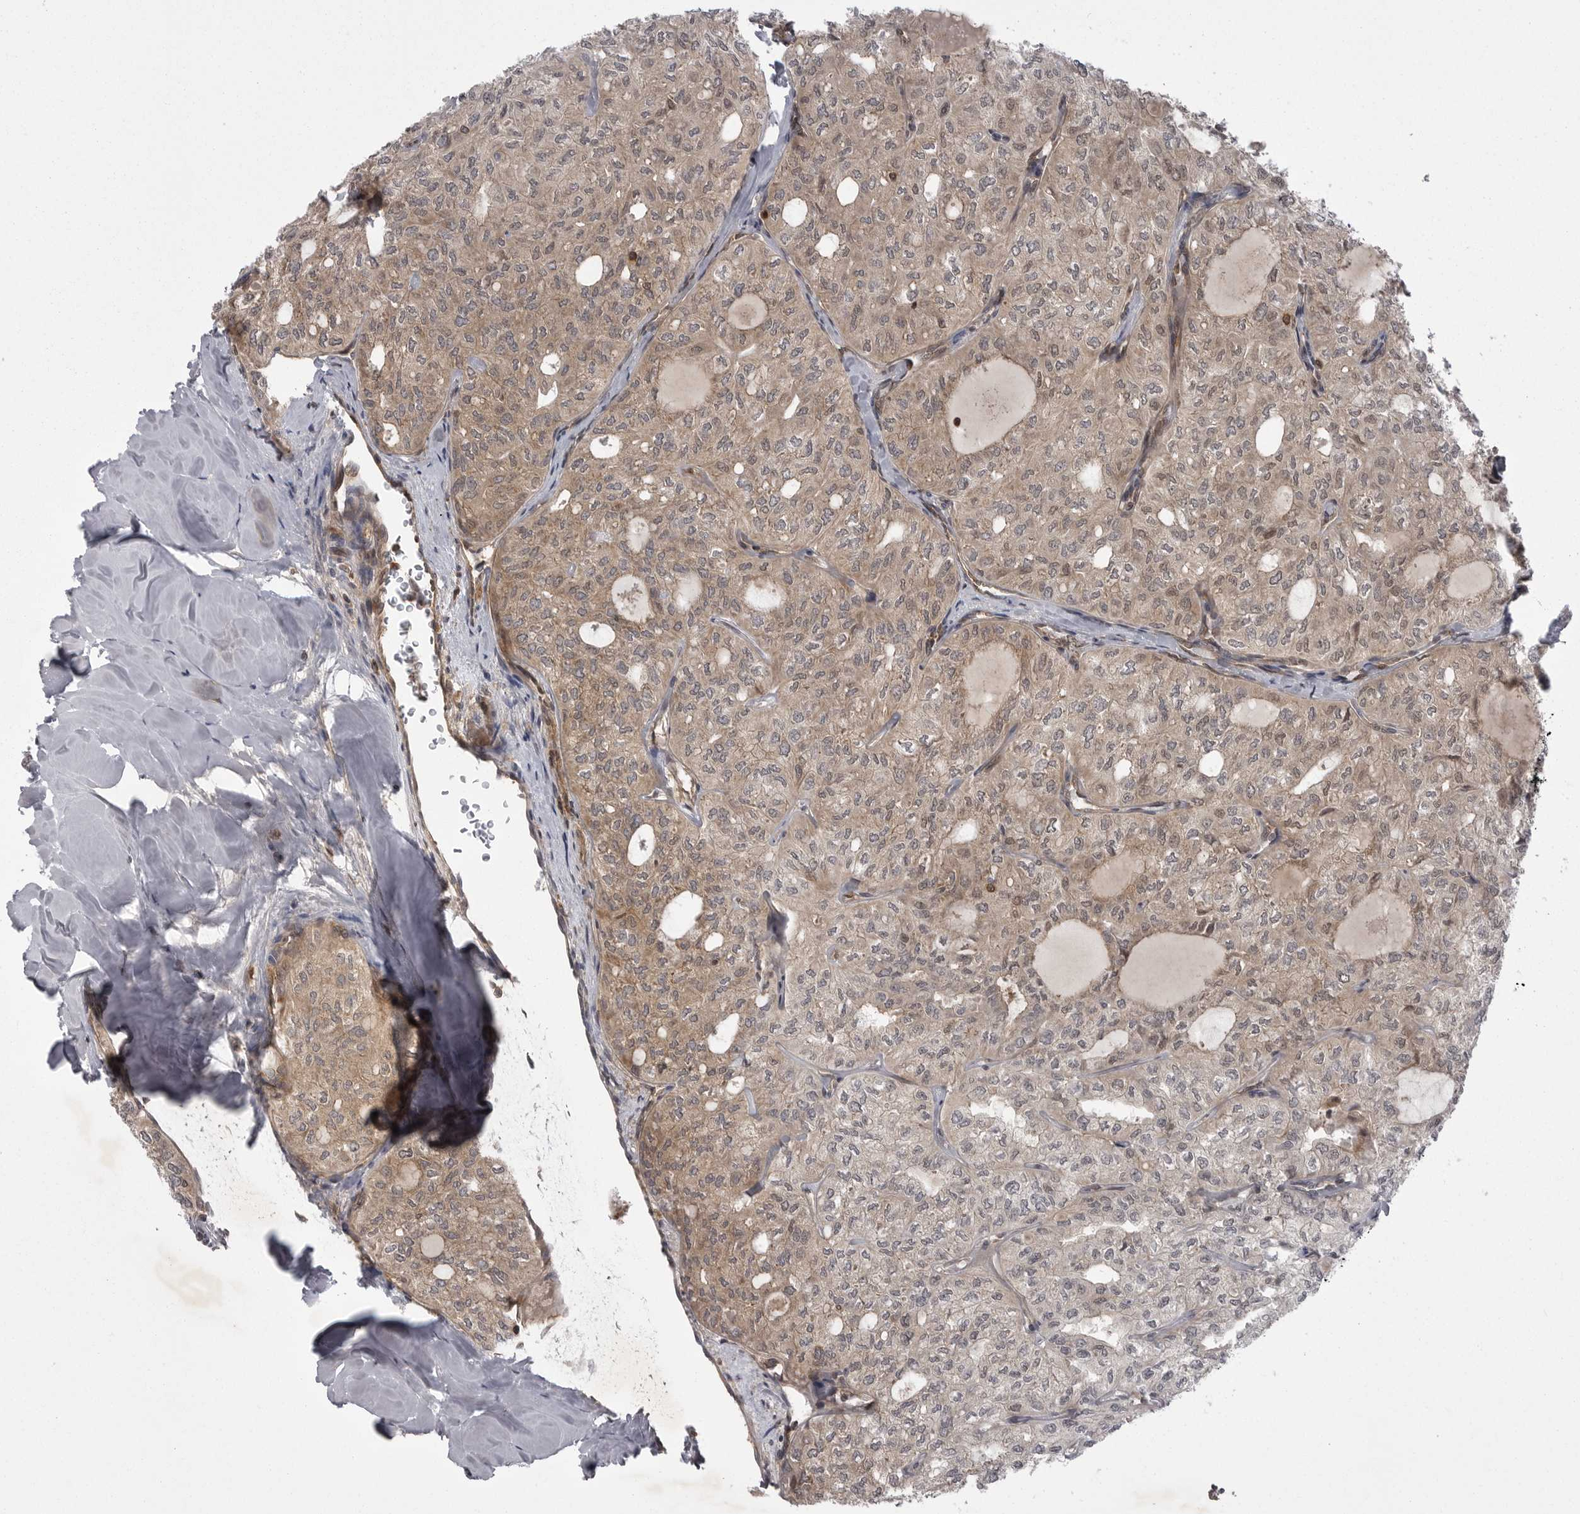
{"staining": {"intensity": "weak", "quantity": ">75%", "location": "cytoplasmic/membranous"}, "tissue": "thyroid cancer", "cell_type": "Tumor cells", "image_type": "cancer", "snomed": [{"axis": "morphology", "description": "Follicular adenoma carcinoma, NOS"}, {"axis": "topography", "description": "Thyroid gland"}], "caption": "Immunohistochemistry staining of thyroid cancer, which demonstrates low levels of weak cytoplasmic/membranous positivity in about >75% of tumor cells indicating weak cytoplasmic/membranous protein positivity. The staining was performed using DAB (3,3'-diaminobenzidine) (brown) for protein detection and nuclei were counterstained in hematoxylin (blue).", "gene": "STK24", "patient": {"sex": "male", "age": 75}}